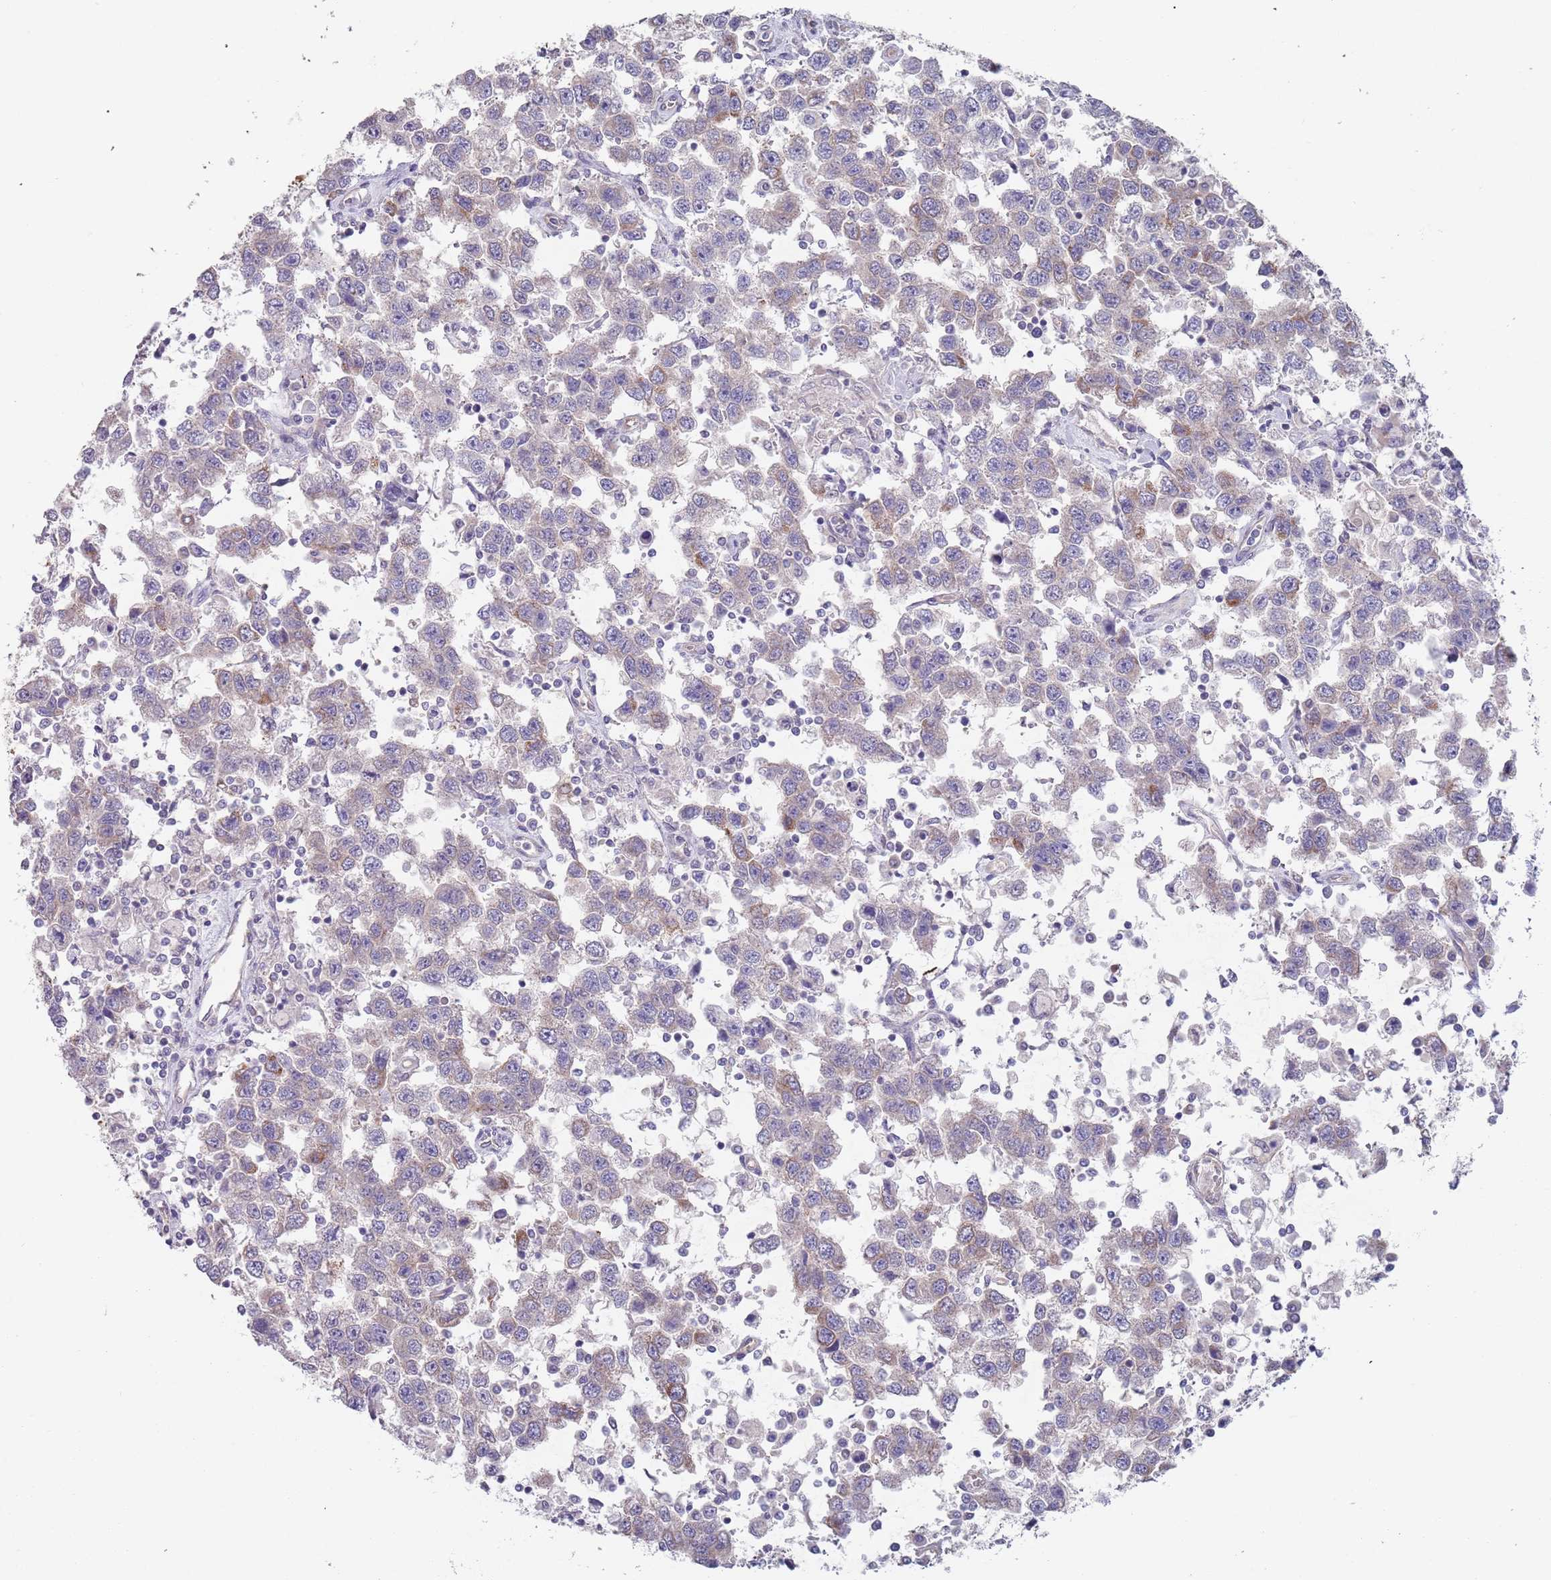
{"staining": {"intensity": "negative", "quantity": "none", "location": "none"}, "tissue": "testis cancer", "cell_type": "Tumor cells", "image_type": "cancer", "snomed": [{"axis": "morphology", "description": "Seminoma, NOS"}, {"axis": "topography", "description": "Testis"}], "caption": "There is no significant staining in tumor cells of testis seminoma.", "gene": "APPL2", "patient": {"sex": "male", "age": 41}}